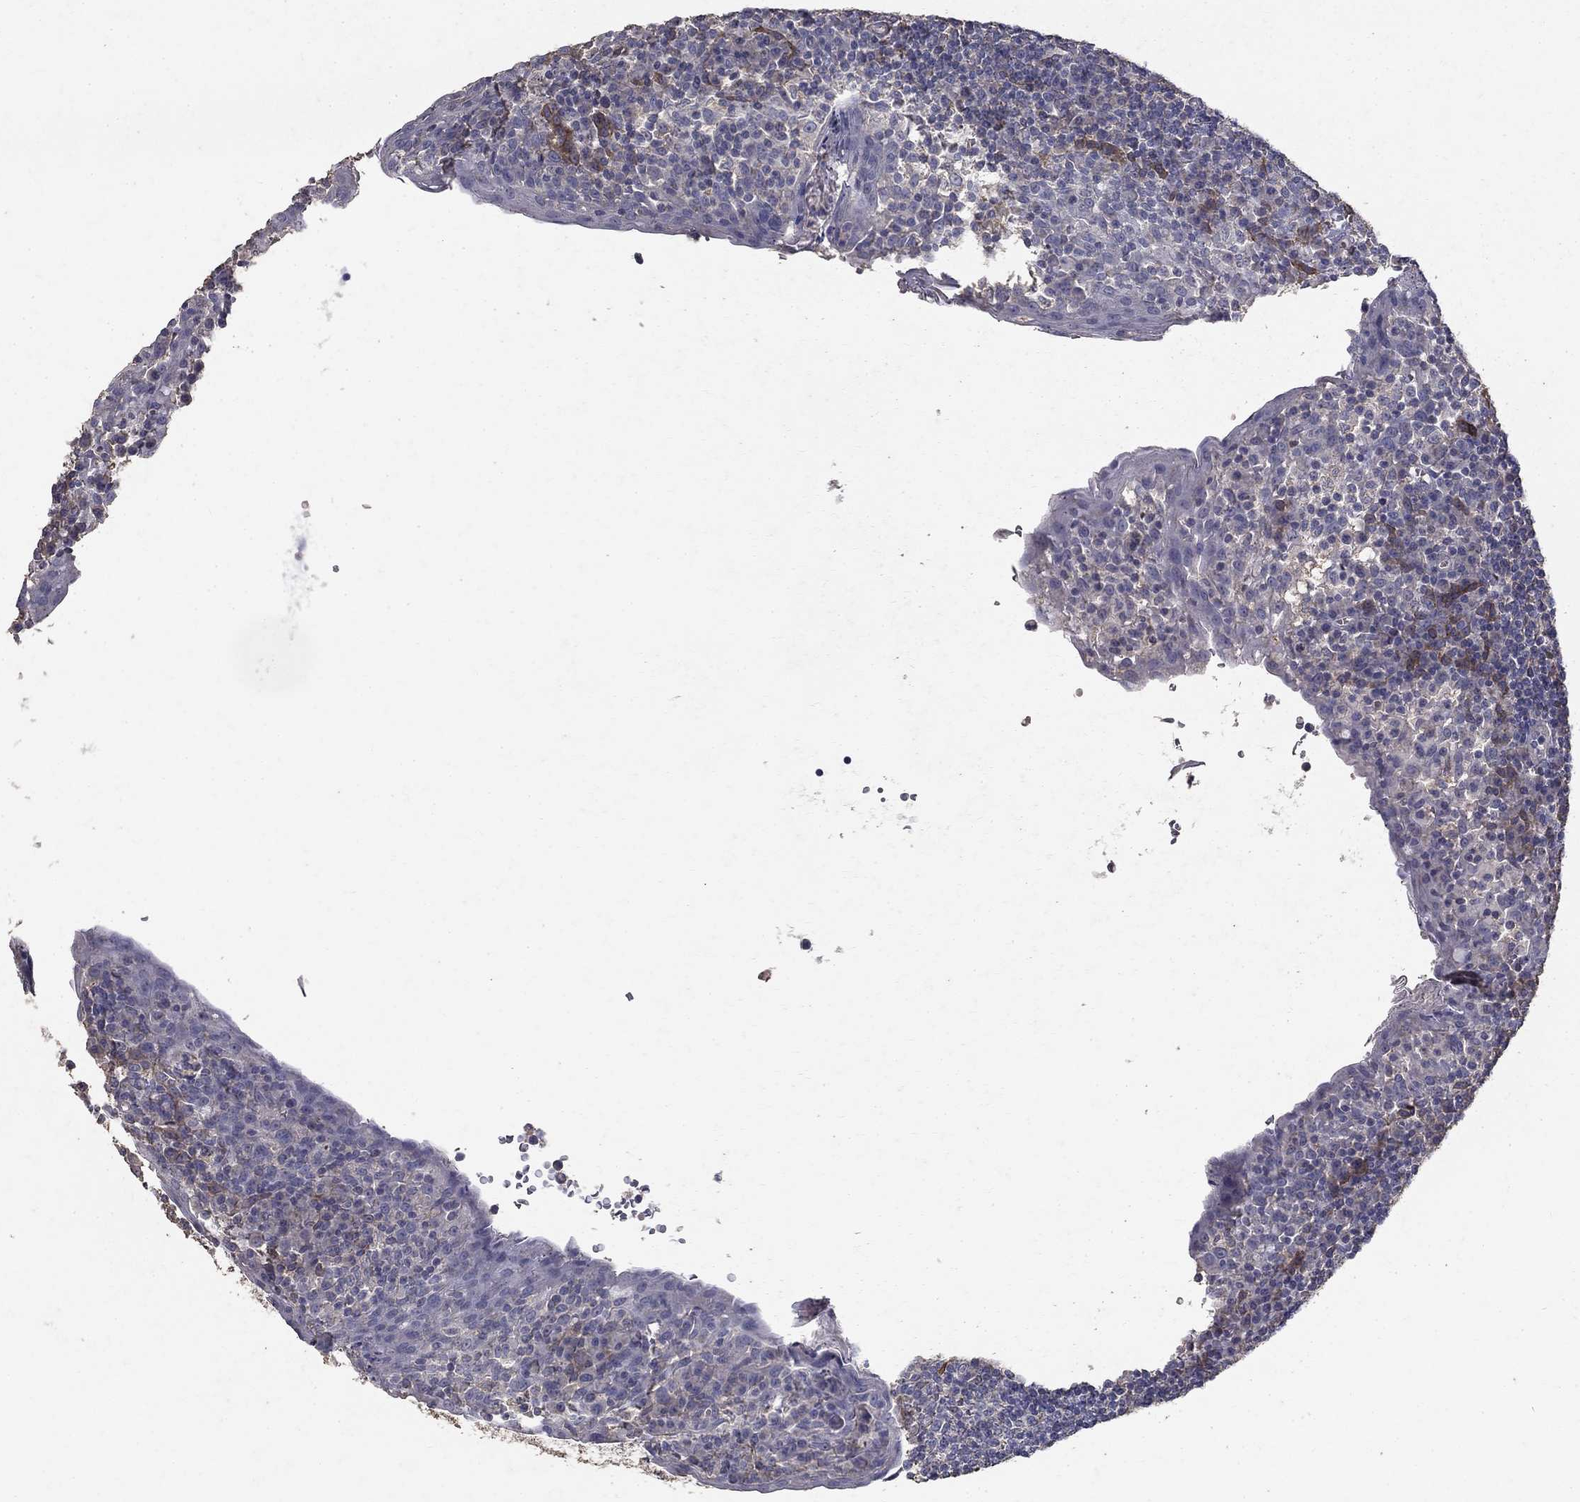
{"staining": {"intensity": "negative", "quantity": "none", "location": "none"}, "tissue": "tonsil", "cell_type": "Germinal center cells", "image_type": "normal", "snomed": [{"axis": "morphology", "description": "Normal tissue, NOS"}, {"axis": "topography", "description": "Tonsil"}], "caption": "This micrograph is of benign tonsil stained with immunohistochemistry to label a protein in brown with the nuclei are counter-stained blue. There is no expression in germinal center cells. Nuclei are stained in blue.", "gene": "MPP2", "patient": {"sex": "female", "age": 13}}